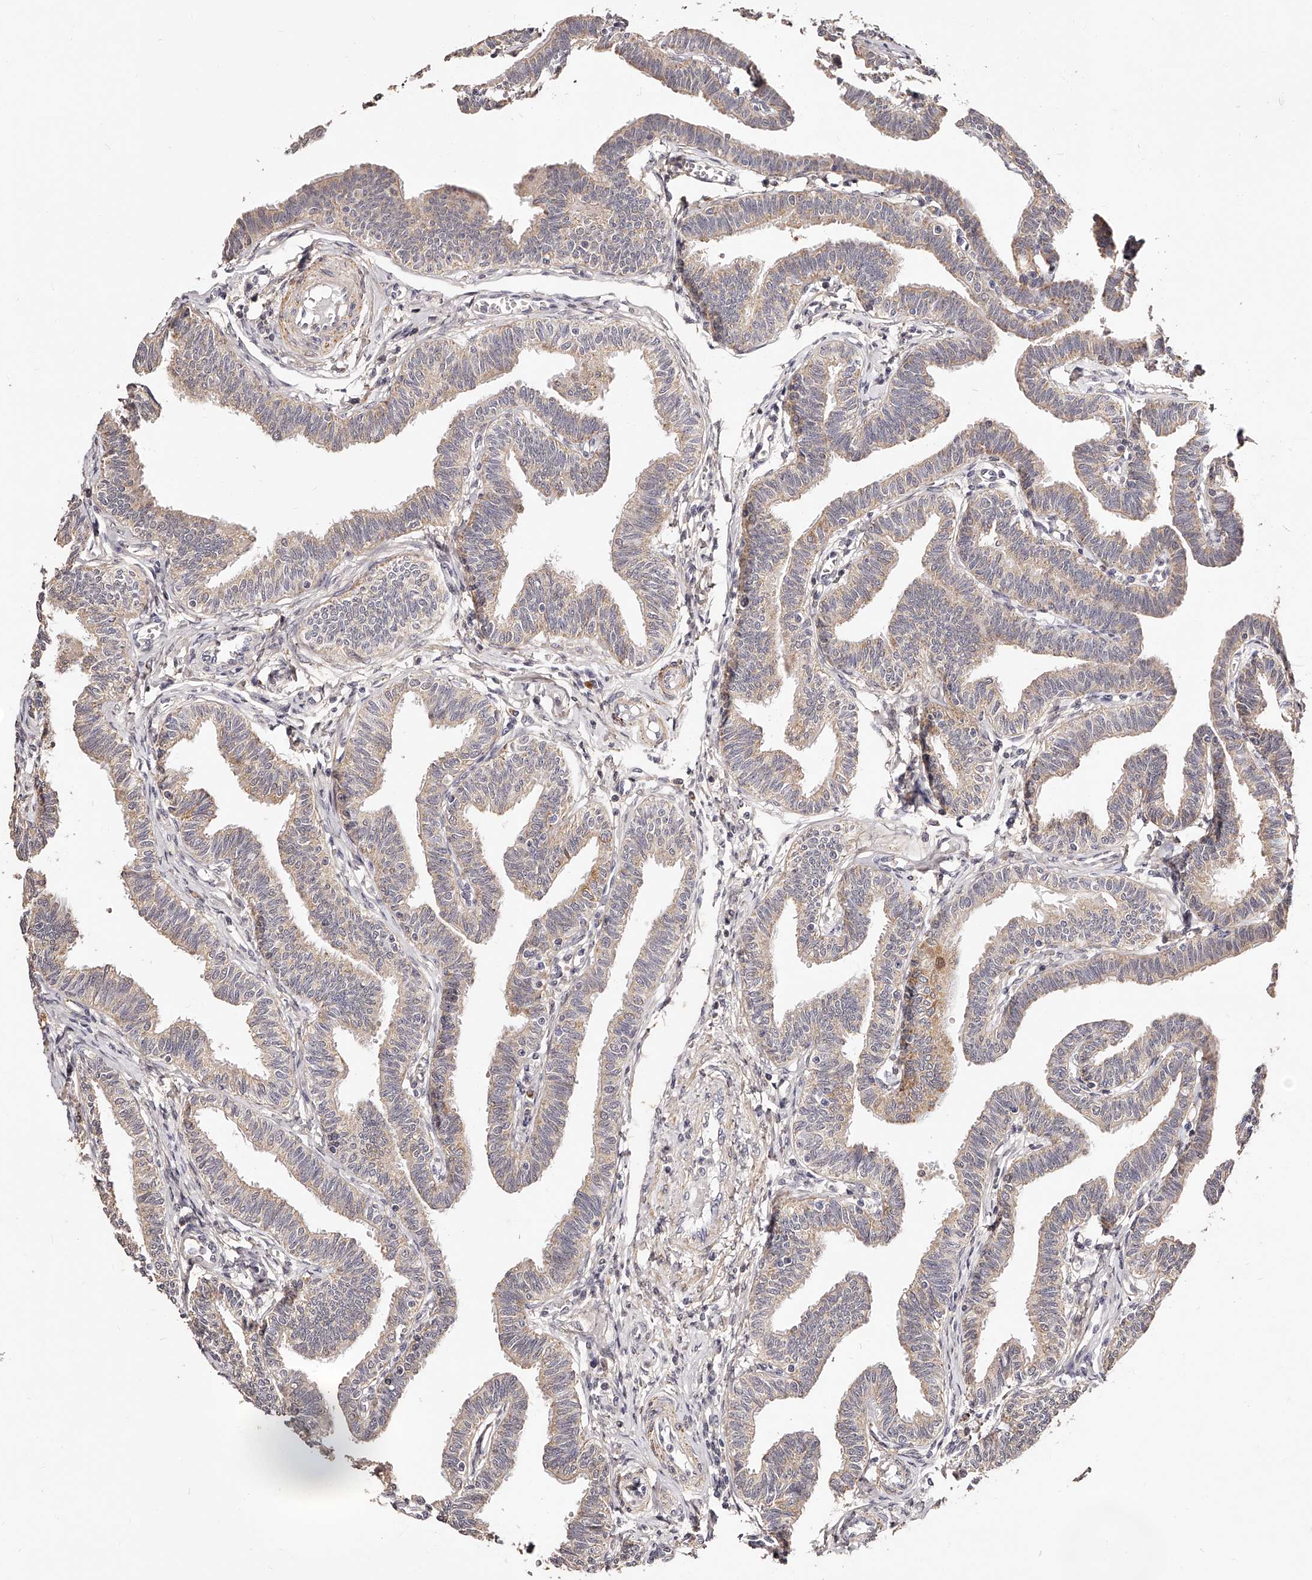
{"staining": {"intensity": "weak", "quantity": "25%-75%", "location": "cytoplasmic/membranous"}, "tissue": "fallopian tube", "cell_type": "Glandular cells", "image_type": "normal", "snomed": [{"axis": "morphology", "description": "Normal tissue, NOS"}, {"axis": "topography", "description": "Fallopian tube"}, {"axis": "topography", "description": "Ovary"}], "caption": "Benign fallopian tube was stained to show a protein in brown. There is low levels of weak cytoplasmic/membranous positivity in approximately 25%-75% of glandular cells. The protein is stained brown, and the nuclei are stained in blue (DAB (3,3'-diaminobenzidine) IHC with brightfield microscopy, high magnification).", "gene": "ZNF502", "patient": {"sex": "female", "age": 23}}